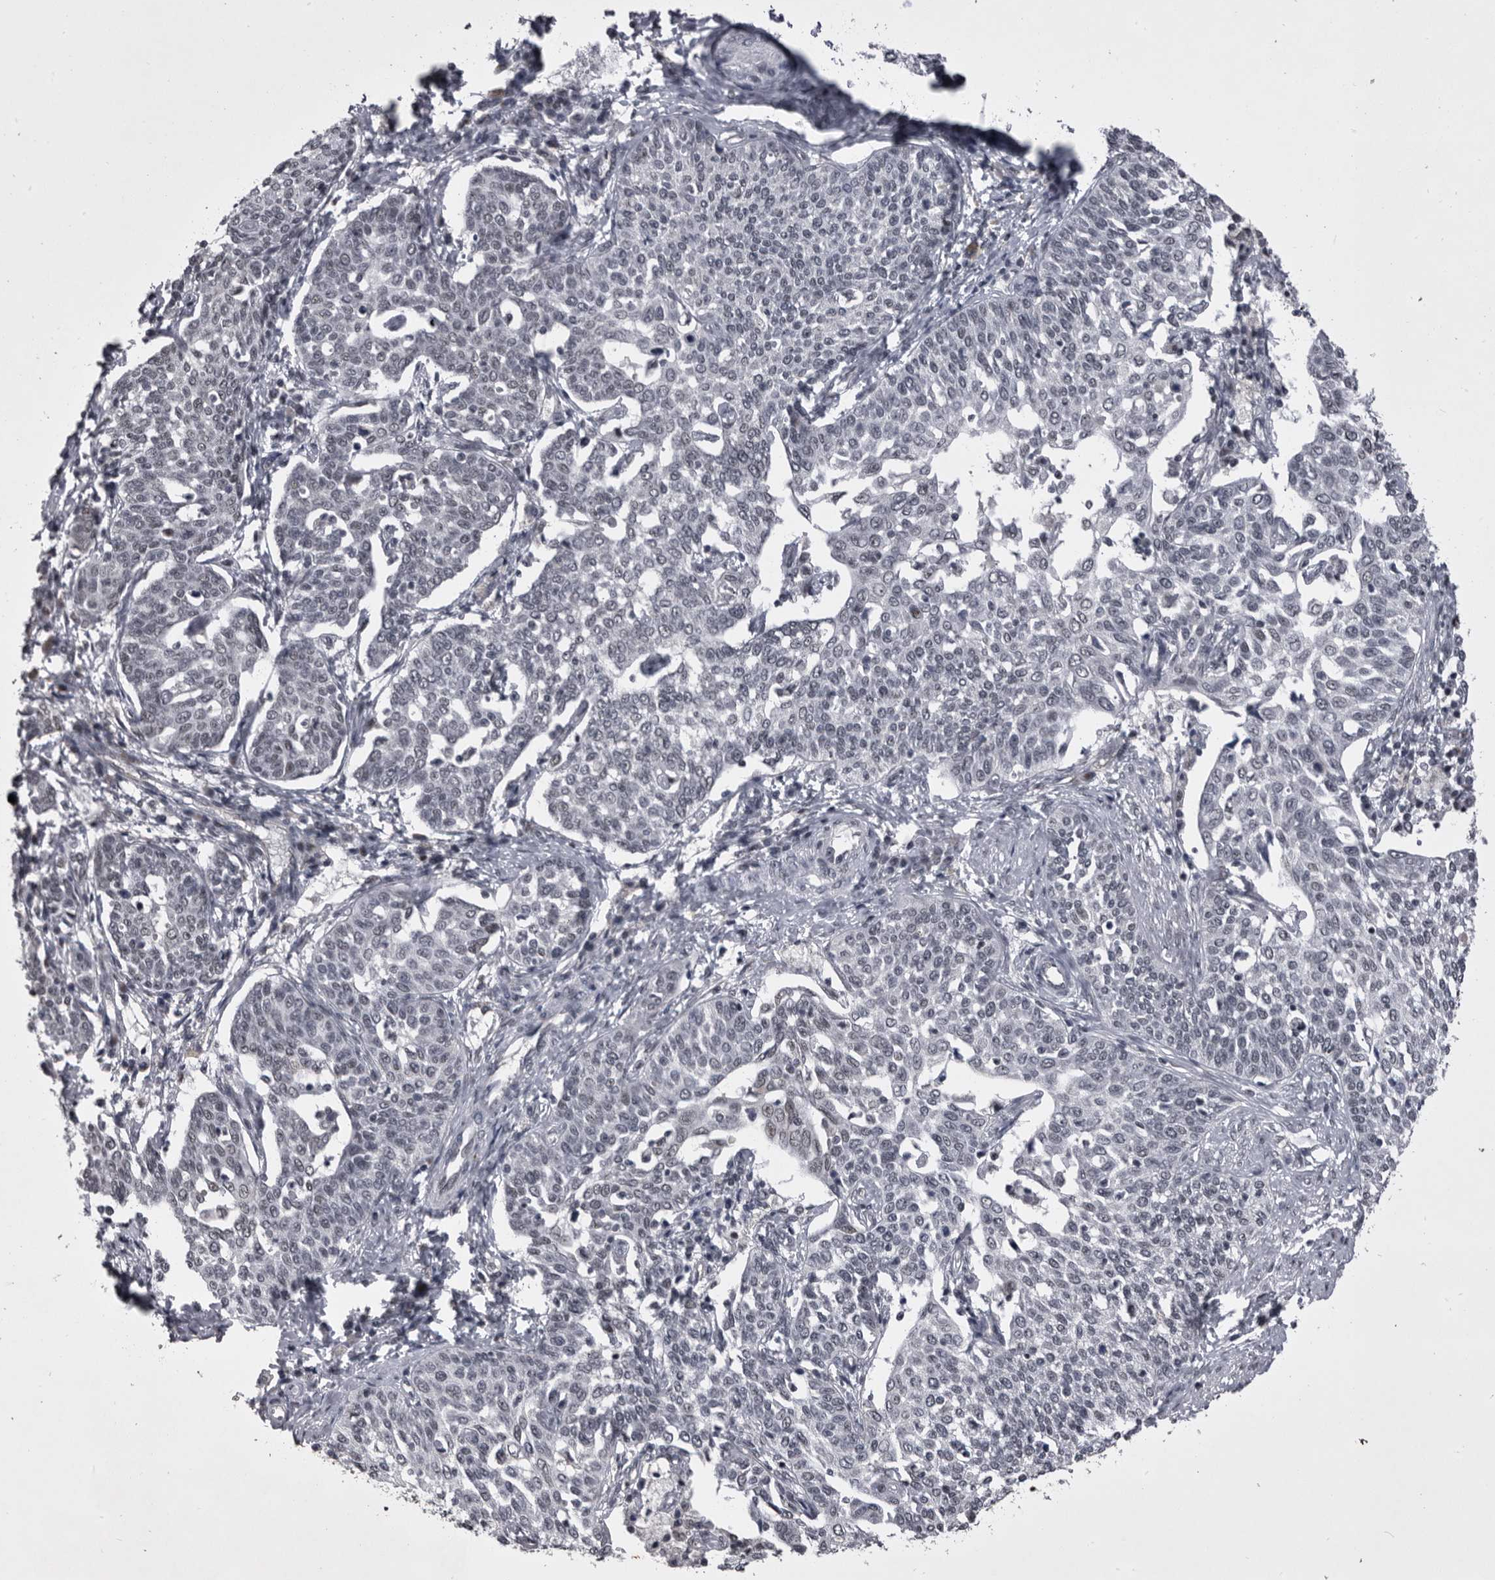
{"staining": {"intensity": "negative", "quantity": "none", "location": "none"}, "tissue": "cervical cancer", "cell_type": "Tumor cells", "image_type": "cancer", "snomed": [{"axis": "morphology", "description": "Squamous cell carcinoma, NOS"}, {"axis": "topography", "description": "Cervix"}], "caption": "Immunohistochemical staining of cervical cancer (squamous cell carcinoma) exhibits no significant expression in tumor cells.", "gene": "PRPF3", "patient": {"sex": "female", "age": 34}}